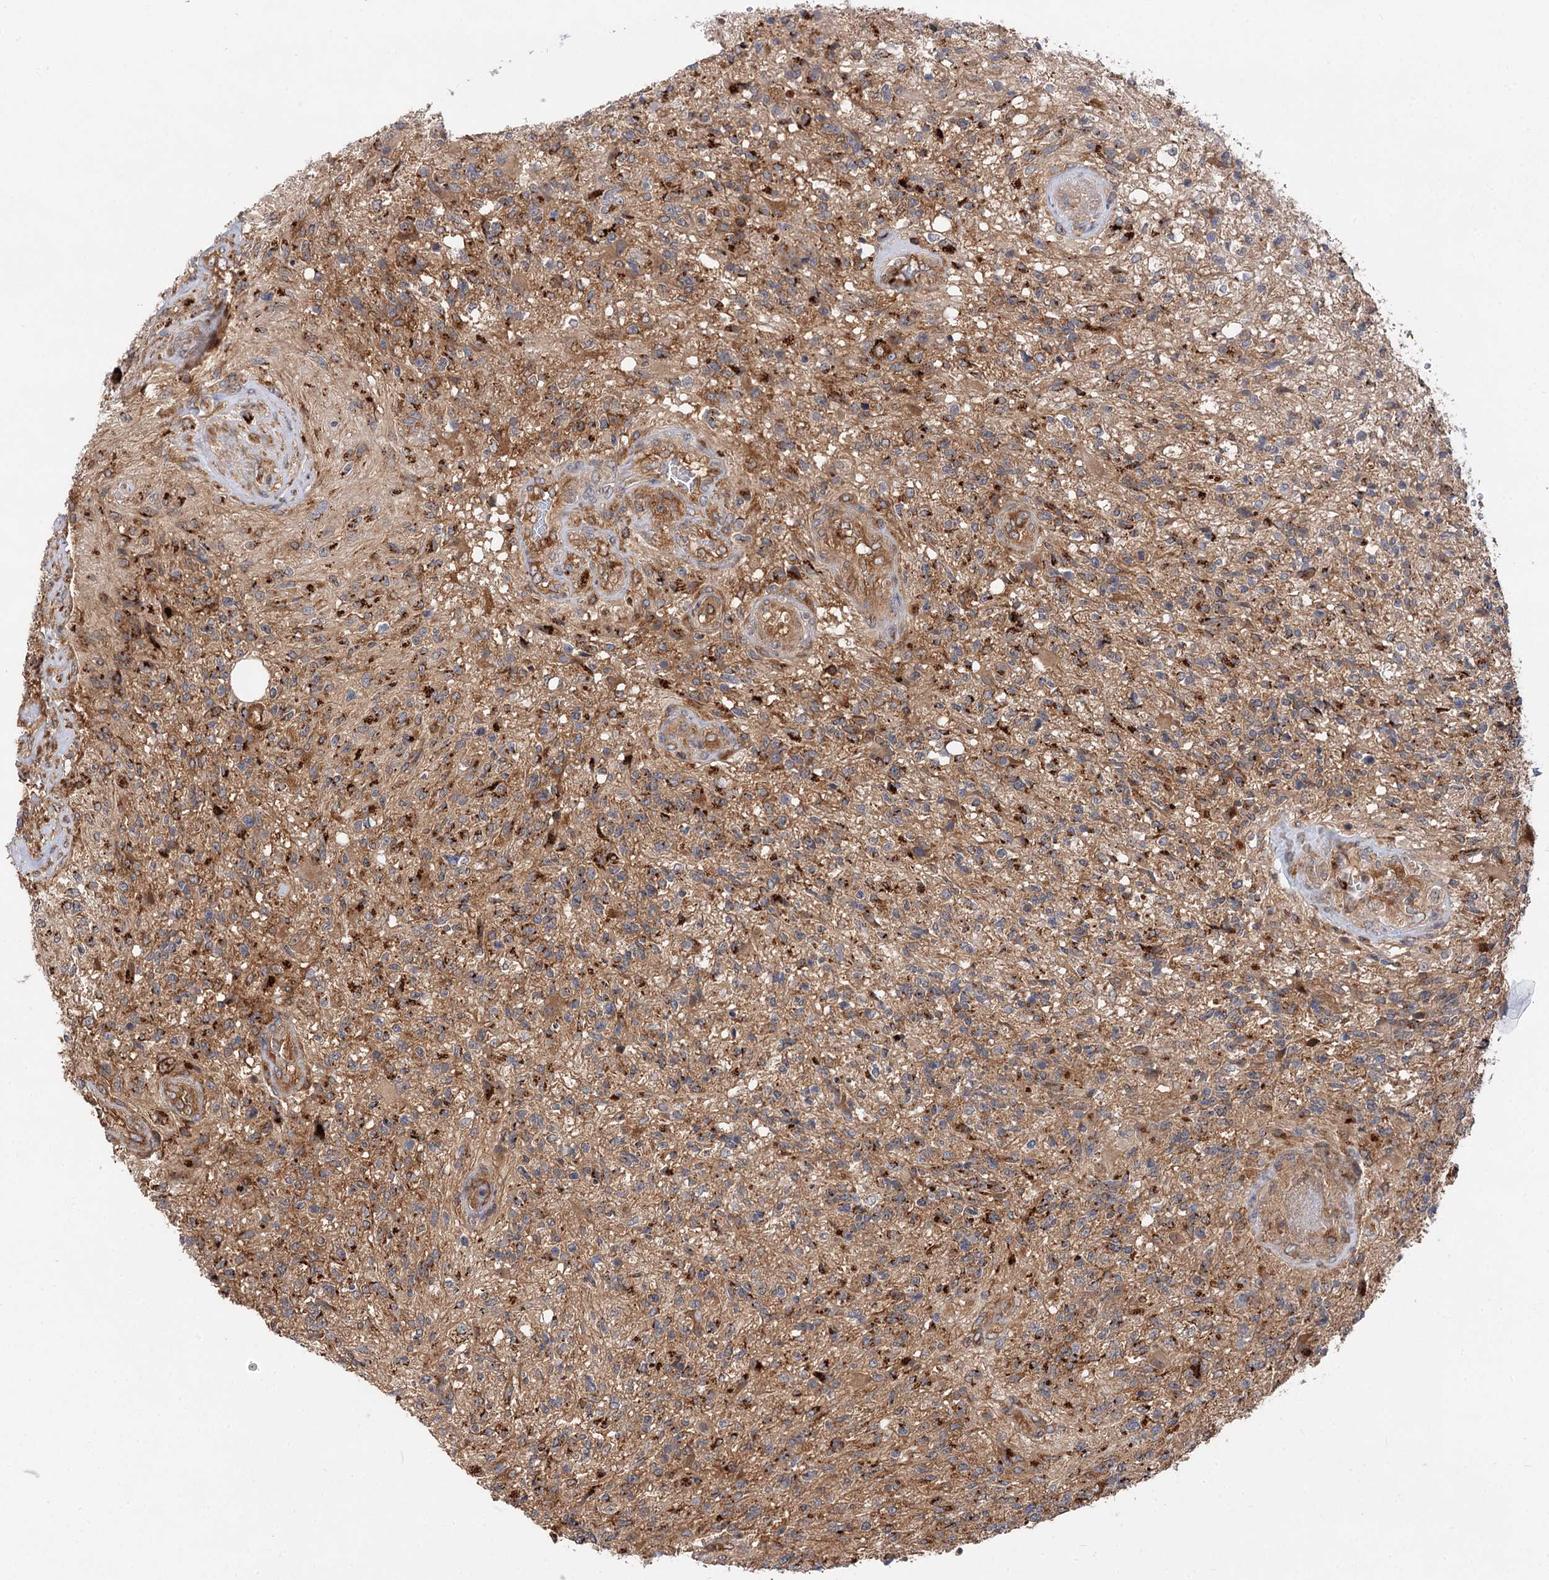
{"staining": {"intensity": "weak", "quantity": "25%-75%", "location": "cytoplasmic/membranous"}, "tissue": "glioma", "cell_type": "Tumor cells", "image_type": "cancer", "snomed": [{"axis": "morphology", "description": "Glioma, malignant, High grade"}, {"axis": "topography", "description": "Brain"}], "caption": "Brown immunohistochemical staining in high-grade glioma (malignant) demonstrates weak cytoplasmic/membranous expression in approximately 25%-75% of tumor cells.", "gene": "PACS1", "patient": {"sex": "male", "age": 56}}